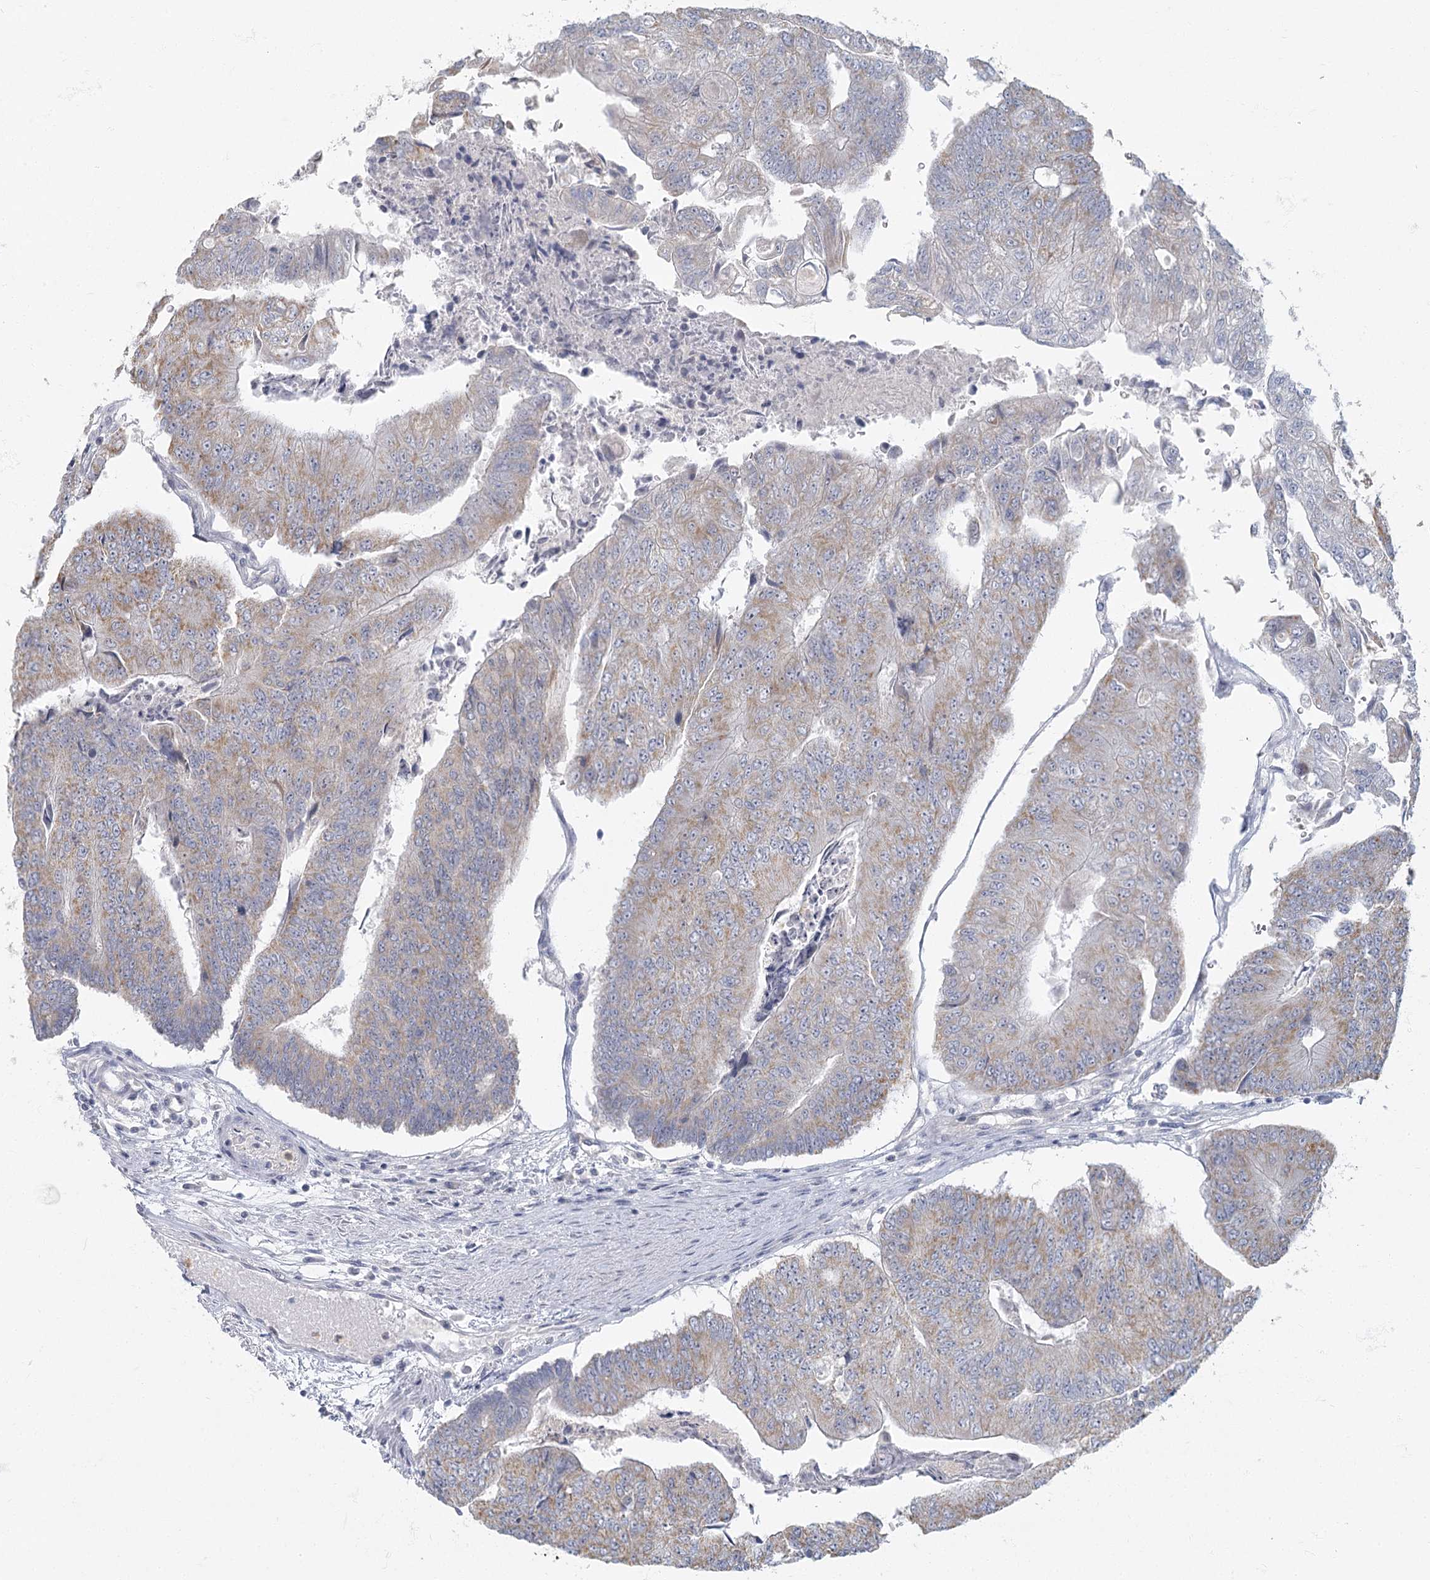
{"staining": {"intensity": "moderate", "quantity": "25%-75%", "location": "cytoplasmic/membranous"}, "tissue": "colorectal cancer", "cell_type": "Tumor cells", "image_type": "cancer", "snomed": [{"axis": "morphology", "description": "Adenocarcinoma, NOS"}, {"axis": "topography", "description": "Colon"}], "caption": "This micrograph displays colorectal cancer (adenocarcinoma) stained with immunohistochemistry to label a protein in brown. The cytoplasmic/membranous of tumor cells show moderate positivity for the protein. Nuclei are counter-stained blue.", "gene": "FAM110C", "patient": {"sex": "female", "age": 67}}